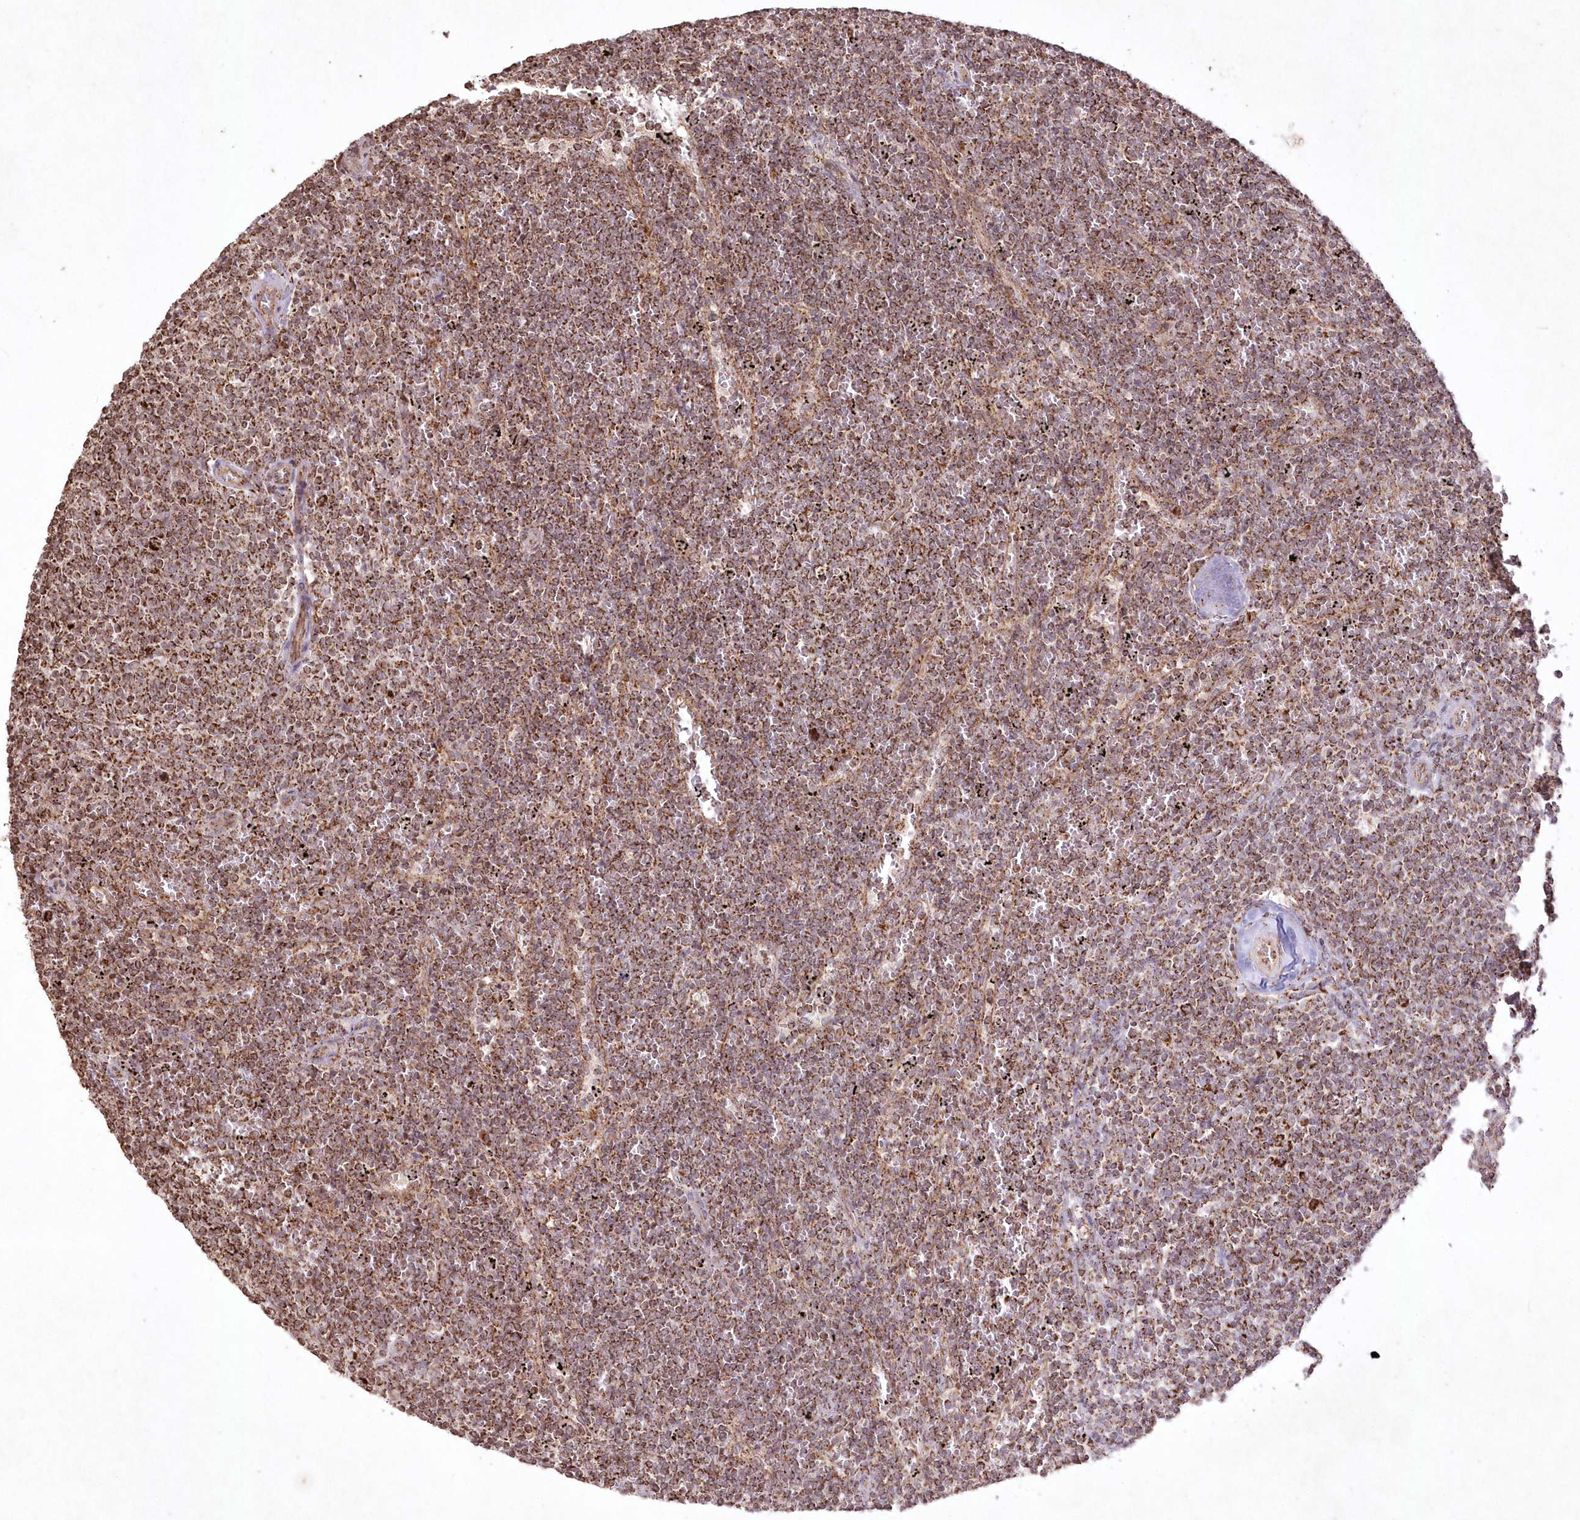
{"staining": {"intensity": "strong", "quantity": ">75%", "location": "cytoplasmic/membranous"}, "tissue": "lymphoma", "cell_type": "Tumor cells", "image_type": "cancer", "snomed": [{"axis": "morphology", "description": "Malignant lymphoma, non-Hodgkin's type, Low grade"}, {"axis": "topography", "description": "Spleen"}], "caption": "About >75% of tumor cells in human lymphoma reveal strong cytoplasmic/membranous protein staining as visualized by brown immunohistochemical staining.", "gene": "LRPPRC", "patient": {"sex": "female", "age": 50}}